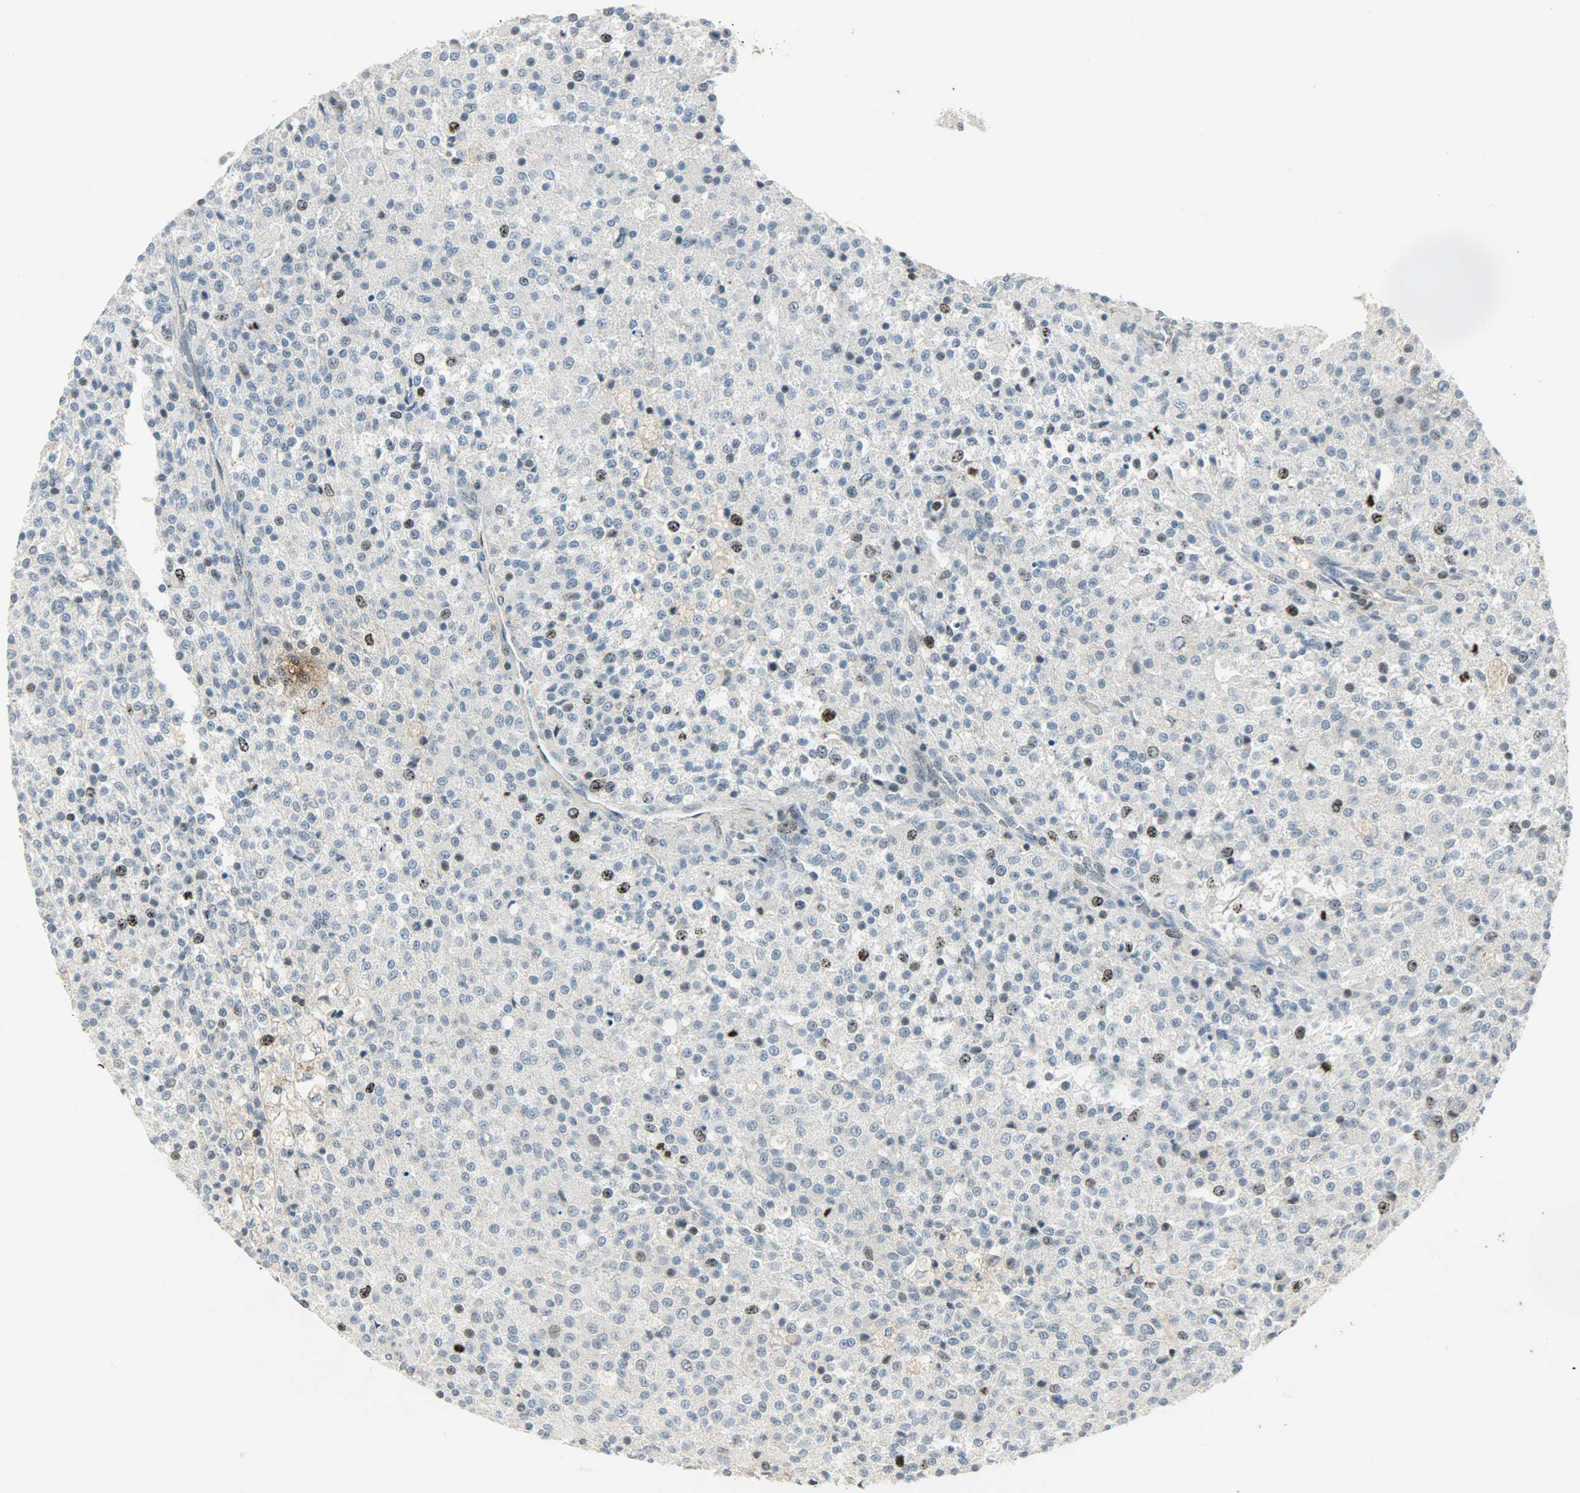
{"staining": {"intensity": "moderate", "quantity": "<25%", "location": "nuclear"}, "tissue": "testis cancer", "cell_type": "Tumor cells", "image_type": "cancer", "snomed": [{"axis": "morphology", "description": "Seminoma, NOS"}, {"axis": "topography", "description": "Testis"}], "caption": "A brown stain labels moderate nuclear positivity of a protein in human seminoma (testis) tumor cells.", "gene": "AURKB", "patient": {"sex": "male", "age": 59}}